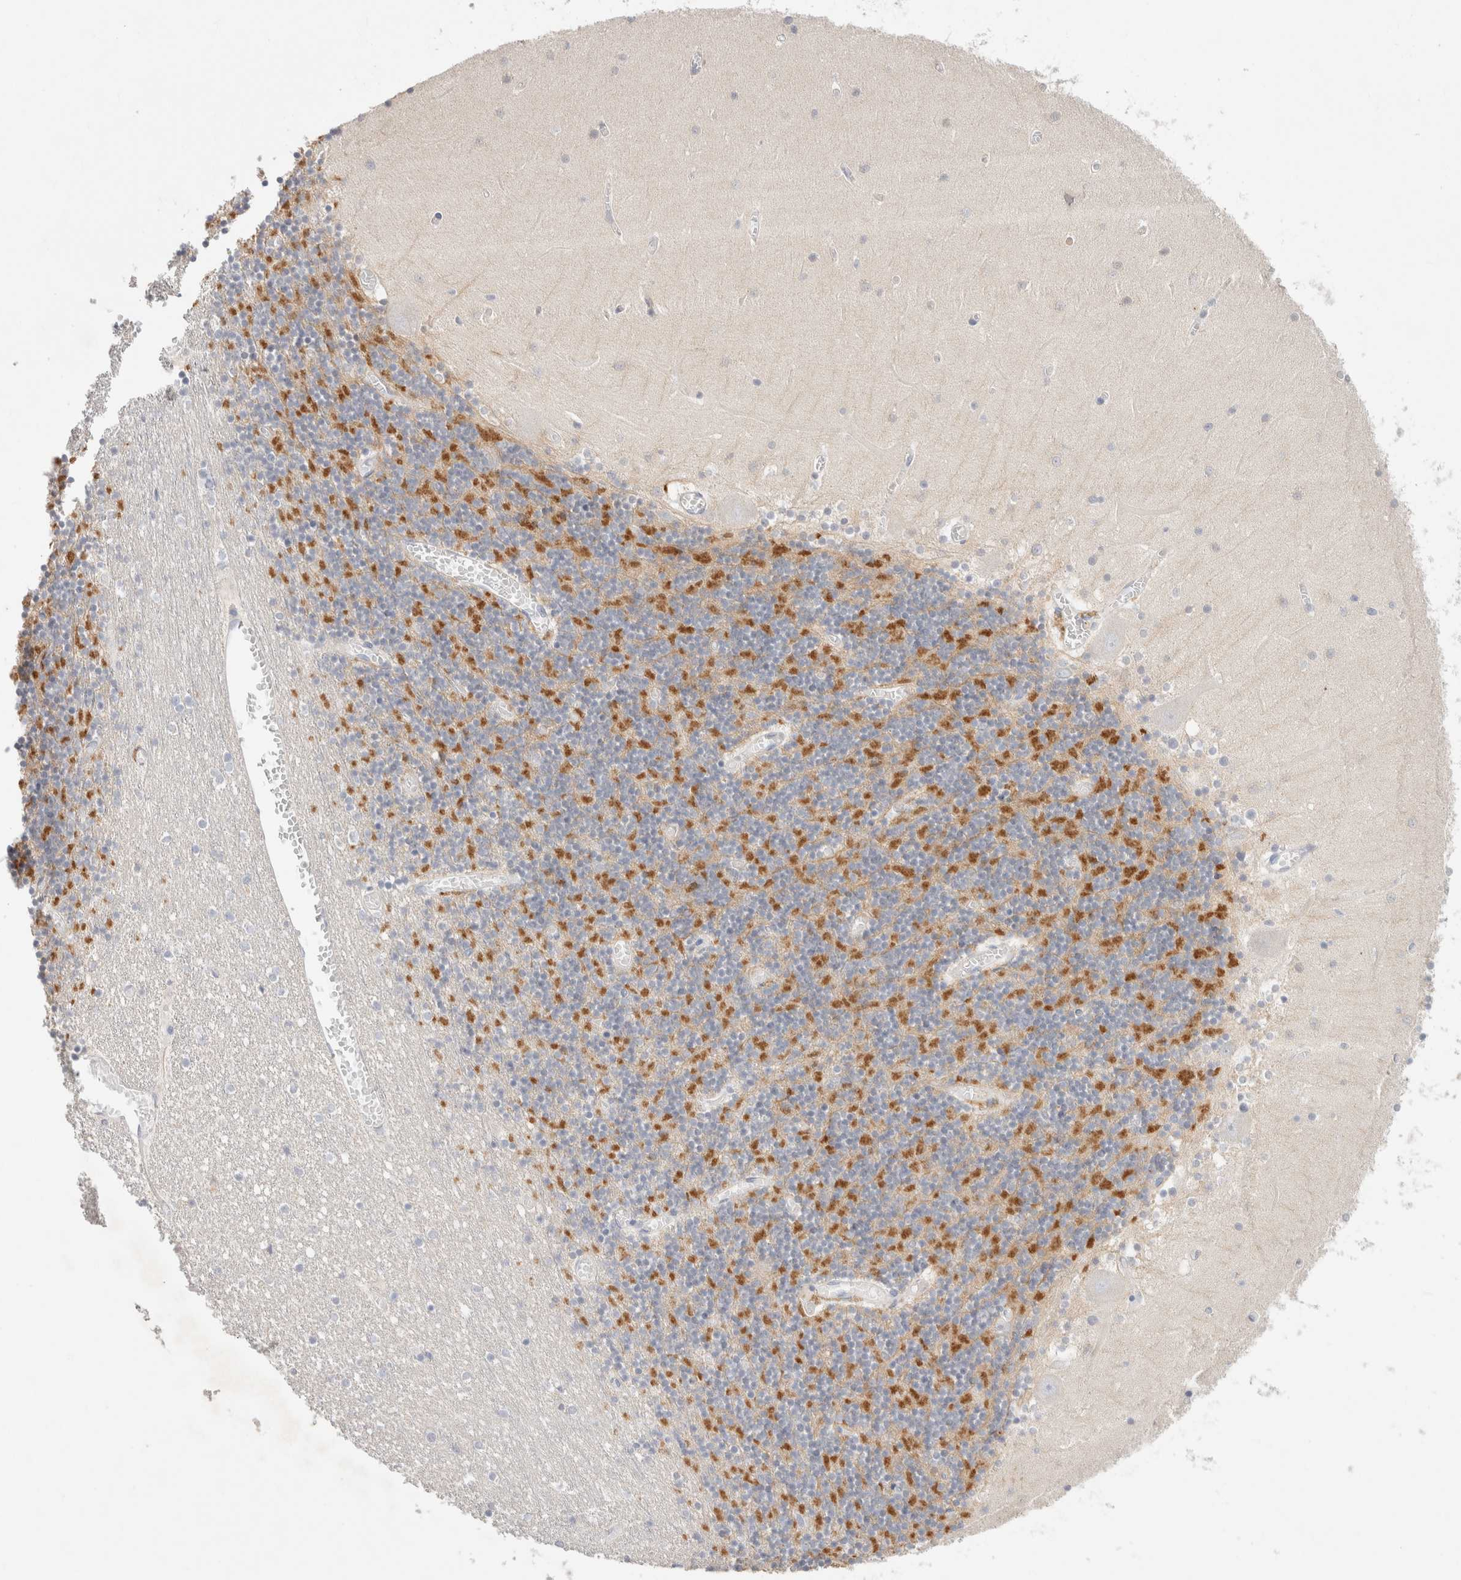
{"staining": {"intensity": "strong", "quantity": "<25%", "location": "cytoplasmic/membranous"}, "tissue": "cerebellum", "cell_type": "Cells in granular layer", "image_type": "normal", "snomed": [{"axis": "morphology", "description": "Normal tissue, NOS"}, {"axis": "topography", "description": "Cerebellum"}], "caption": "A high-resolution photomicrograph shows immunohistochemistry (IHC) staining of normal cerebellum, which exhibits strong cytoplasmic/membranous positivity in approximately <25% of cells in granular layer. Using DAB (brown) and hematoxylin (blue) stains, captured at high magnification using brightfield microscopy.", "gene": "MPP2", "patient": {"sex": "female", "age": 28}}